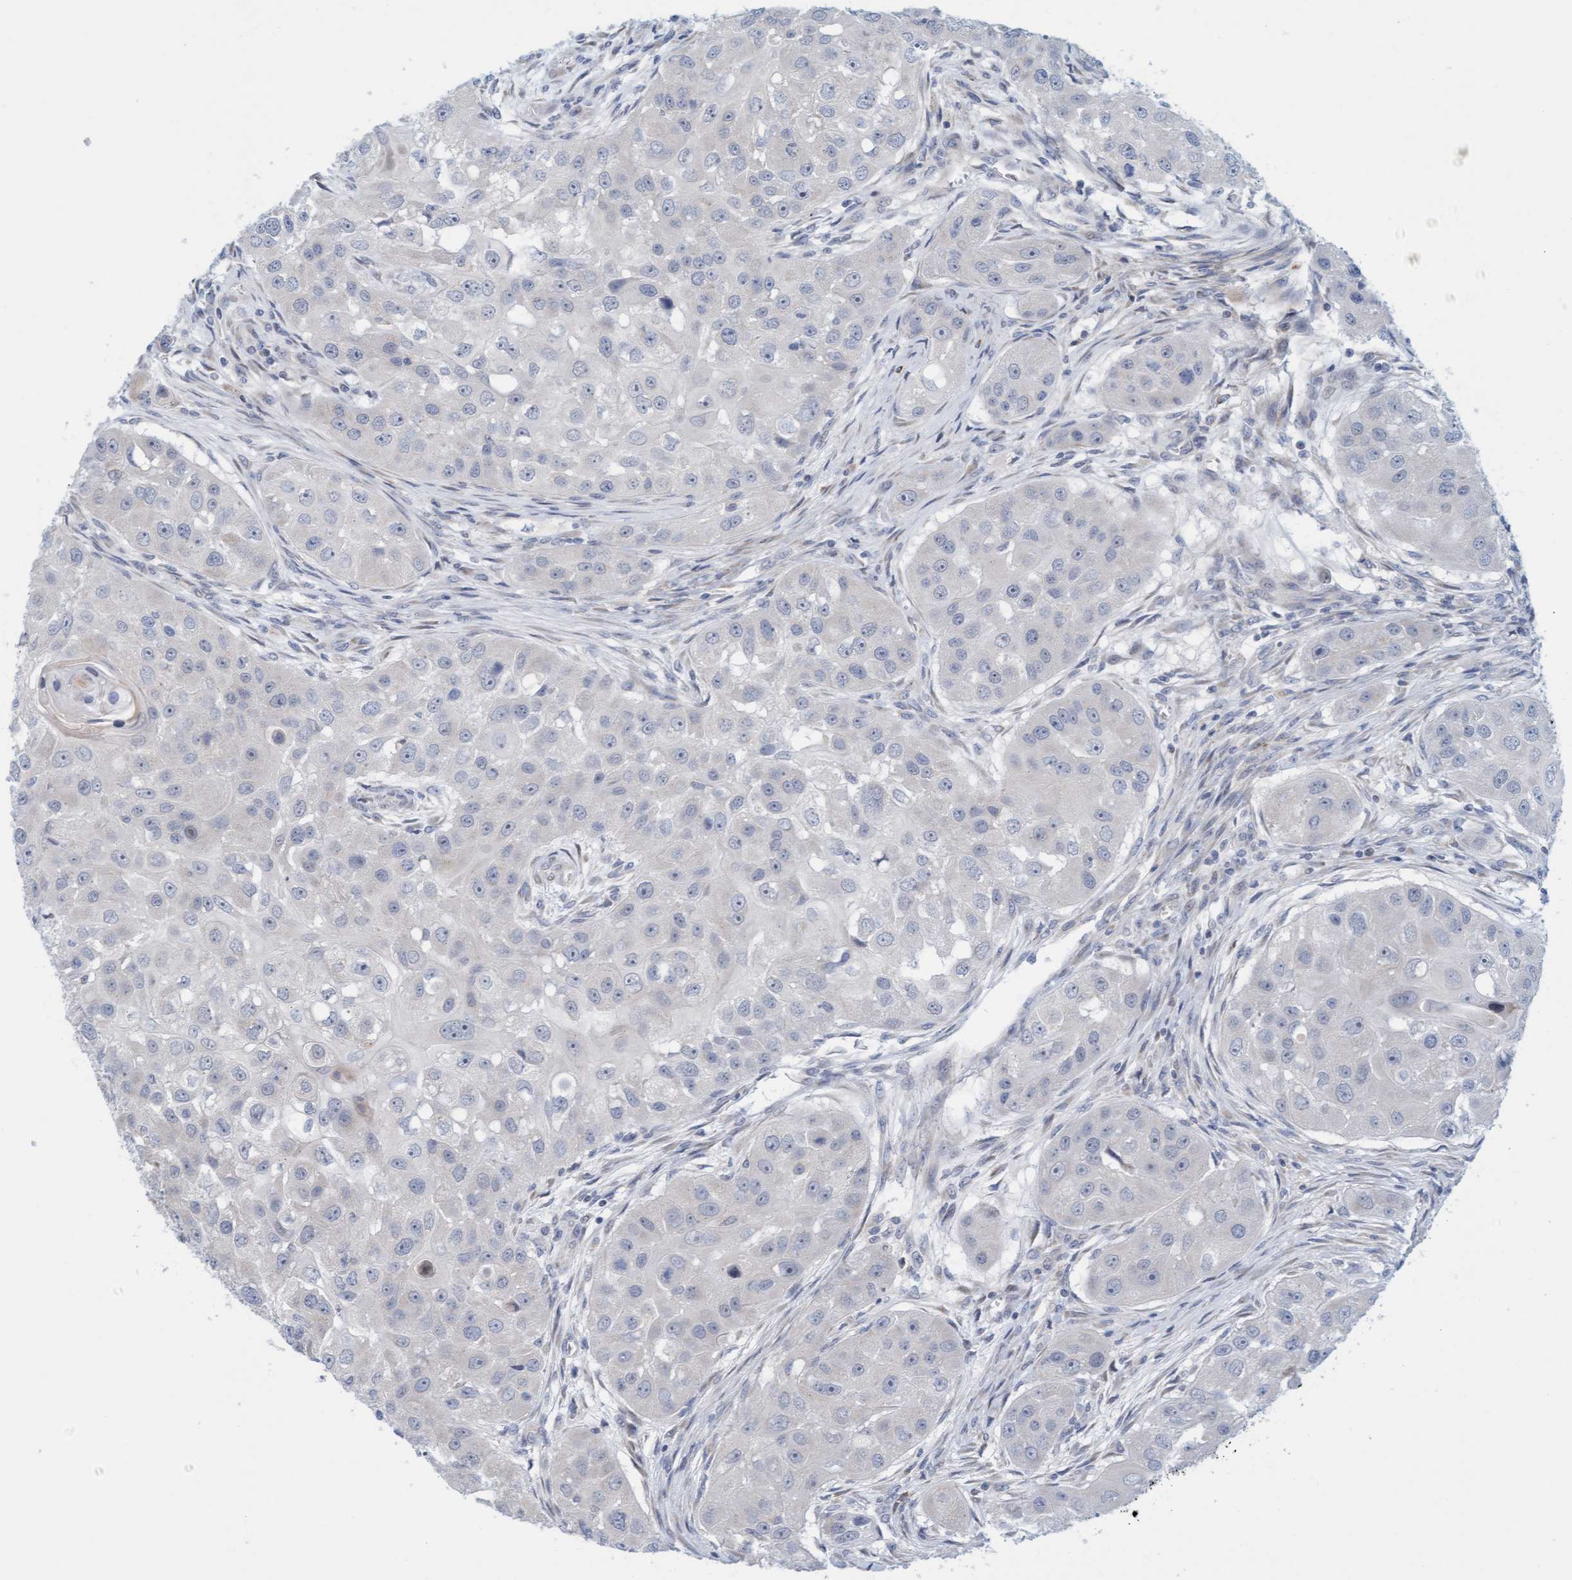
{"staining": {"intensity": "negative", "quantity": "none", "location": "none"}, "tissue": "head and neck cancer", "cell_type": "Tumor cells", "image_type": "cancer", "snomed": [{"axis": "morphology", "description": "Normal tissue, NOS"}, {"axis": "morphology", "description": "Squamous cell carcinoma, NOS"}, {"axis": "topography", "description": "Skeletal muscle"}, {"axis": "topography", "description": "Head-Neck"}], "caption": "Head and neck cancer (squamous cell carcinoma) was stained to show a protein in brown. There is no significant expression in tumor cells.", "gene": "ZC3H3", "patient": {"sex": "male", "age": 51}}